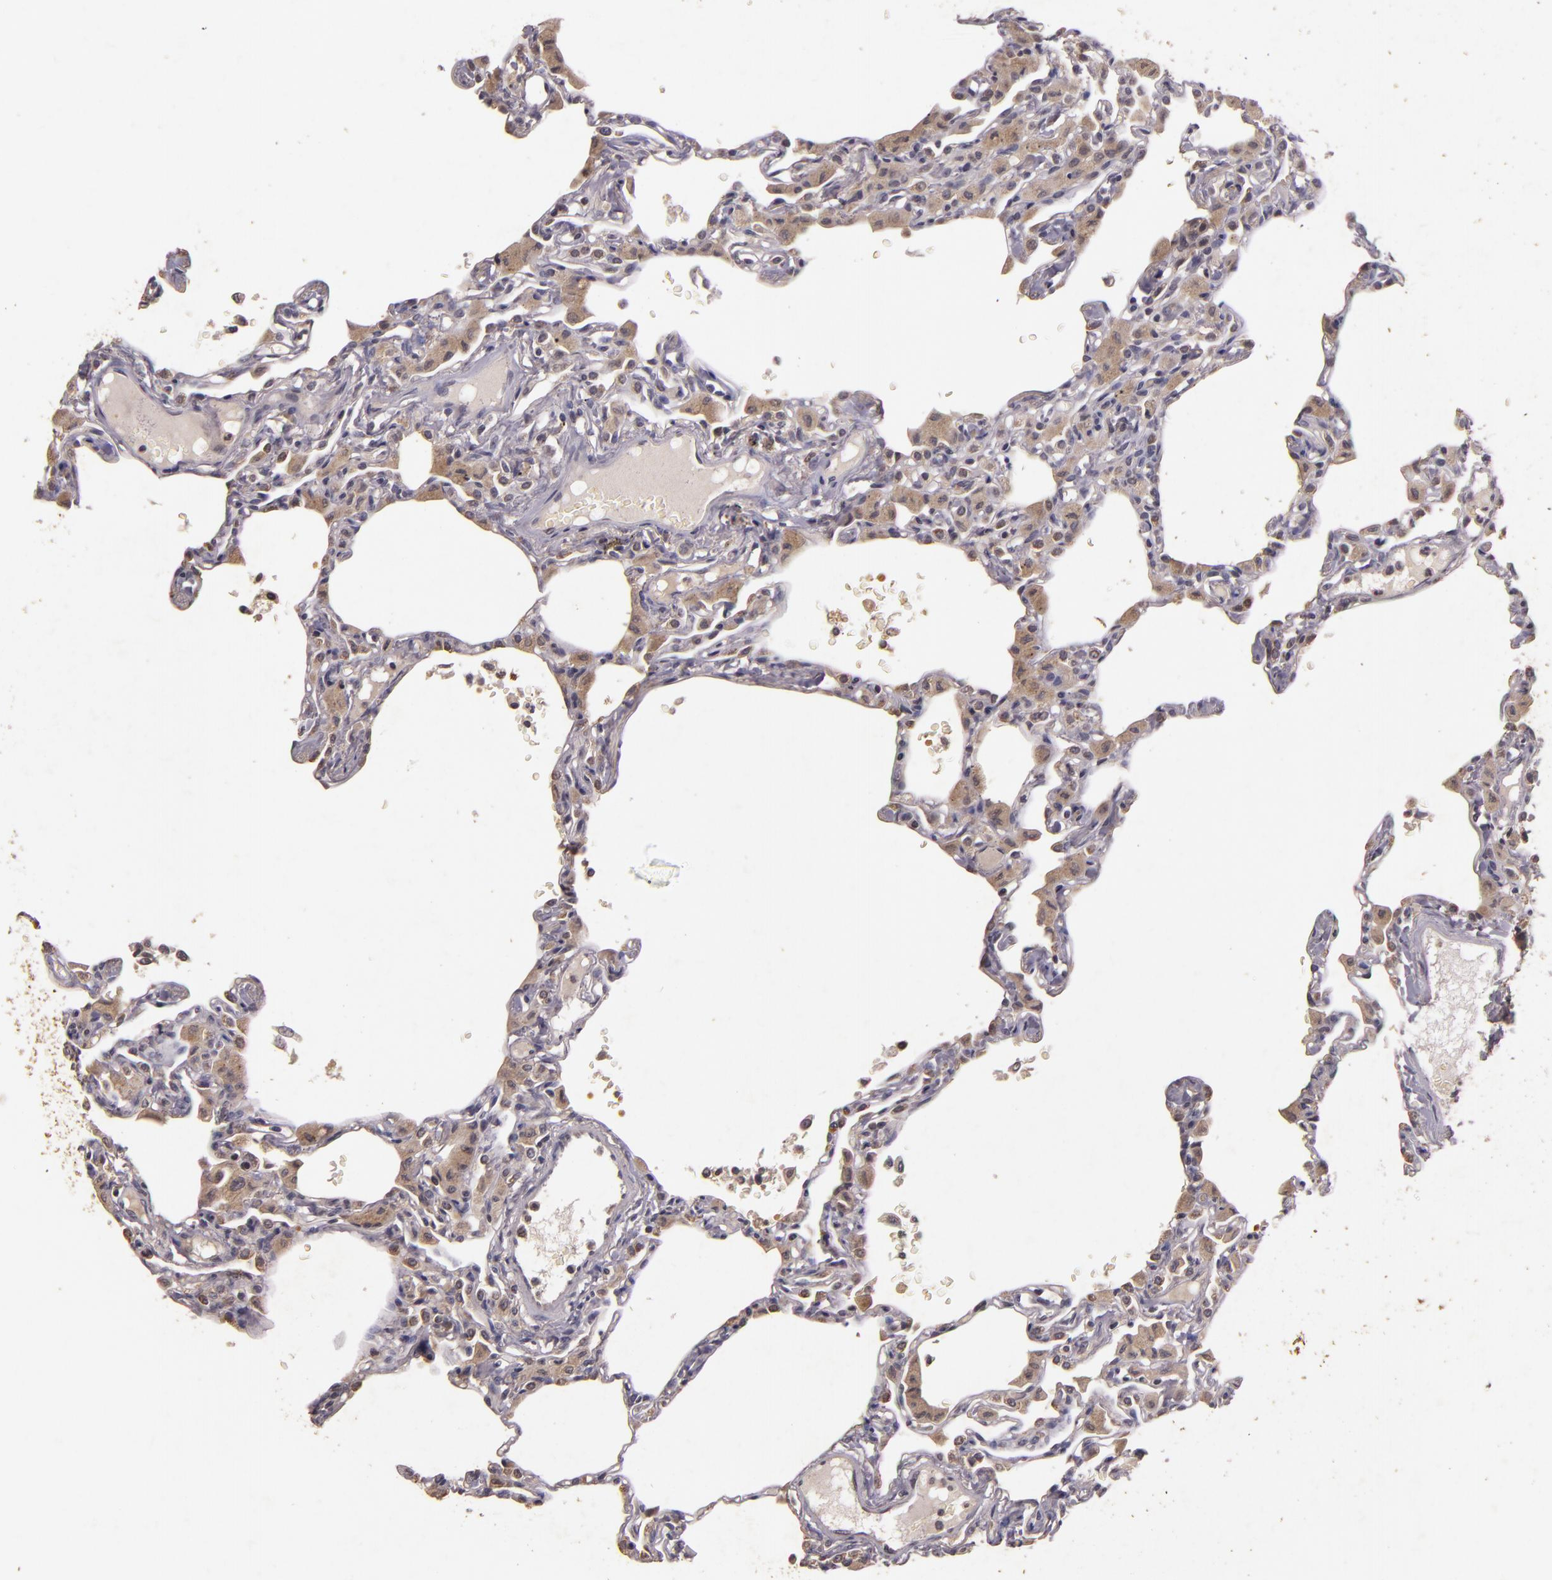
{"staining": {"intensity": "negative", "quantity": "none", "location": "none"}, "tissue": "lung", "cell_type": "Alveolar cells", "image_type": "normal", "snomed": [{"axis": "morphology", "description": "Normal tissue, NOS"}, {"axis": "topography", "description": "Lung"}], "caption": "High magnification brightfield microscopy of normal lung stained with DAB (3,3'-diaminobenzidine) (brown) and counterstained with hematoxylin (blue): alveolar cells show no significant expression. (Brightfield microscopy of DAB (3,3'-diaminobenzidine) immunohistochemistry (IHC) at high magnification).", "gene": "TFF1", "patient": {"sex": "female", "age": 49}}